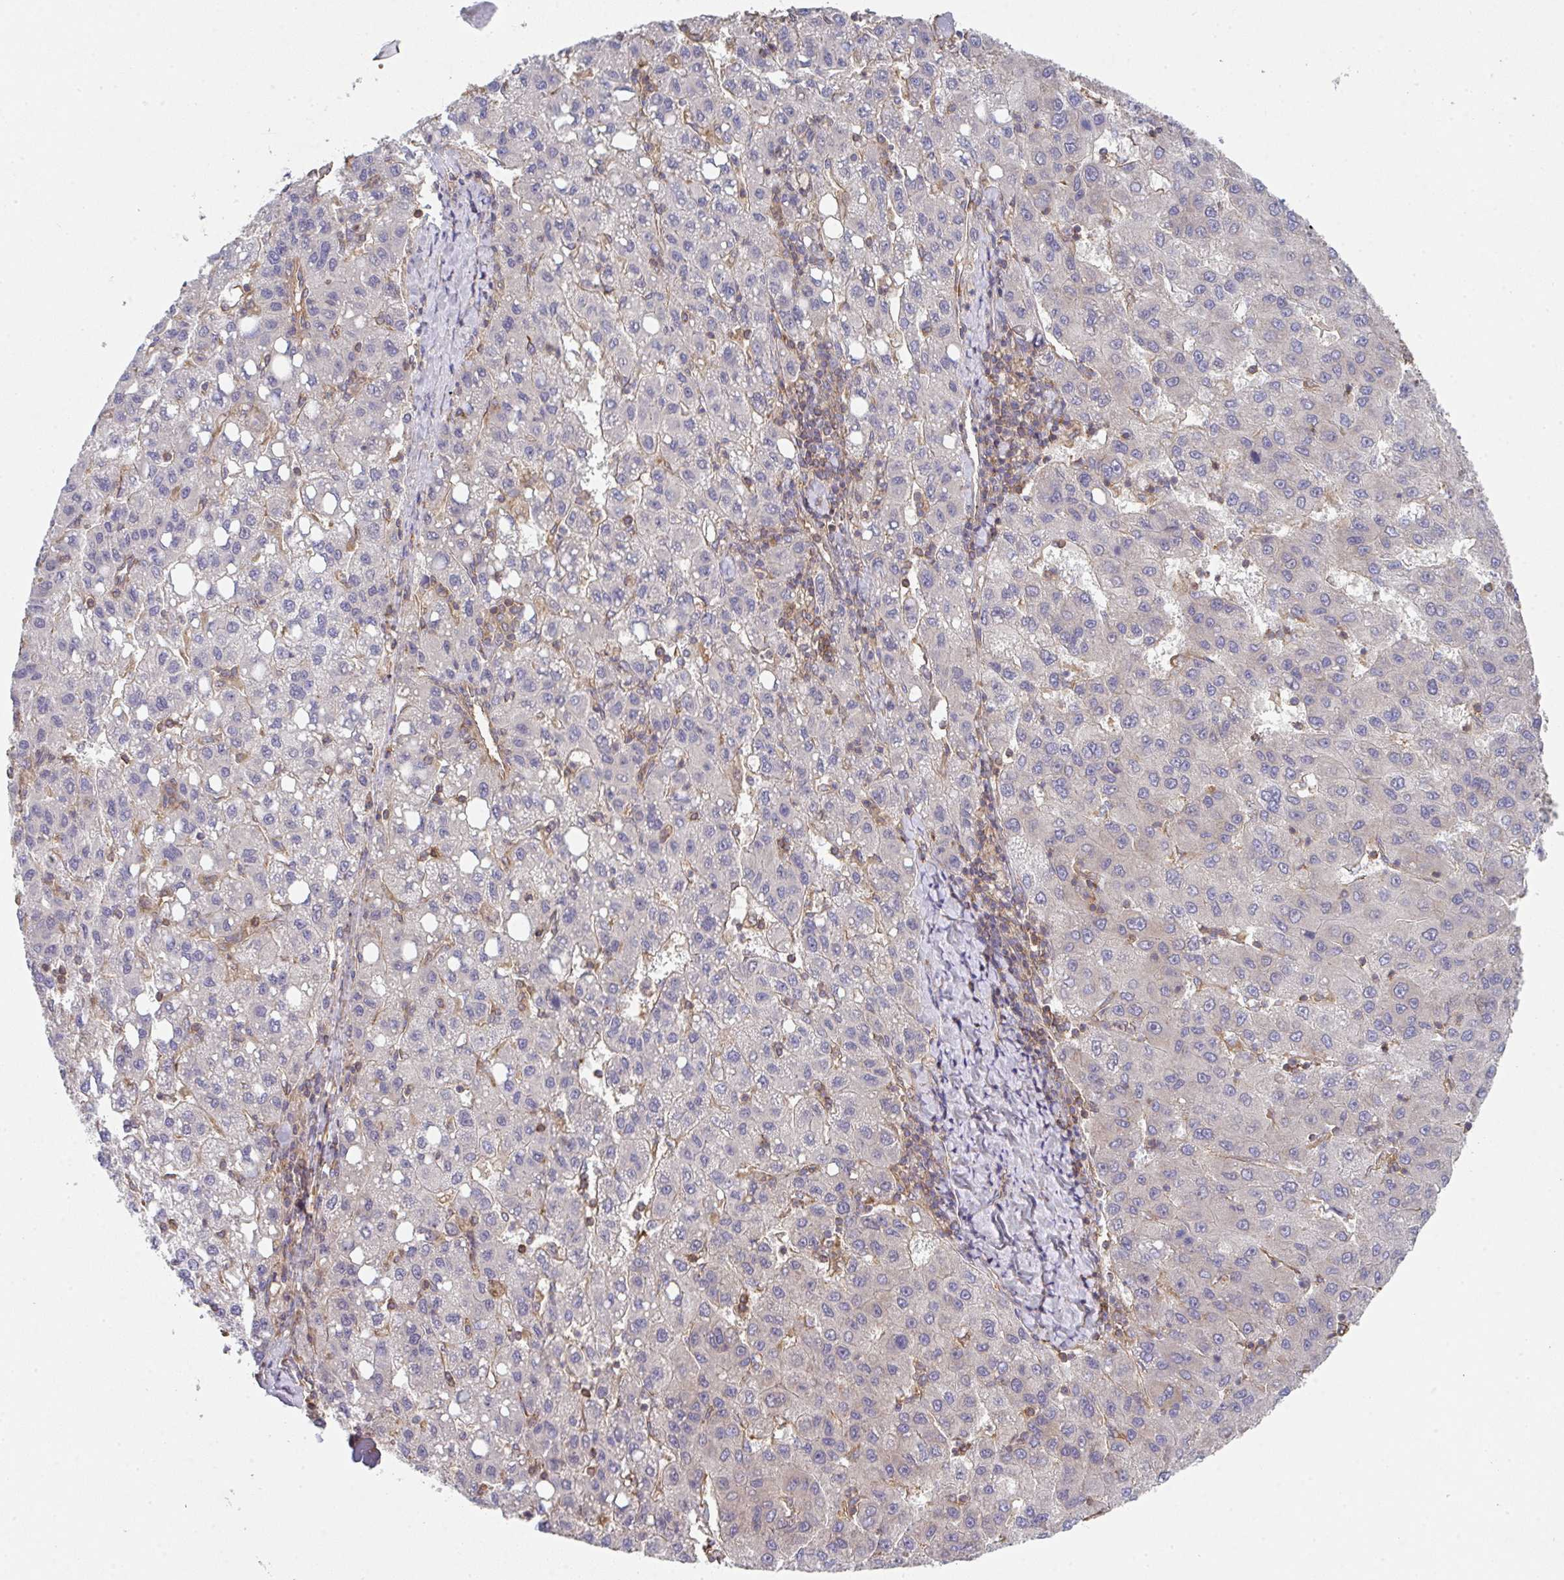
{"staining": {"intensity": "negative", "quantity": "none", "location": "none"}, "tissue": "liver cancer", "cell_type": "Tumor cells", "image_type": "cancer", "snomed": [{"axis": "morphology", "description": "Carcinoma, Hepatocellular, NOS"}, {"axis": "topography", "description": "Liver"}], "caption": "The image reveals no staining of tumor cells in liver hepatocellular carcinoma.", "gene": "TMEM229A", "patient": {"sex": "female", "age": 82}}